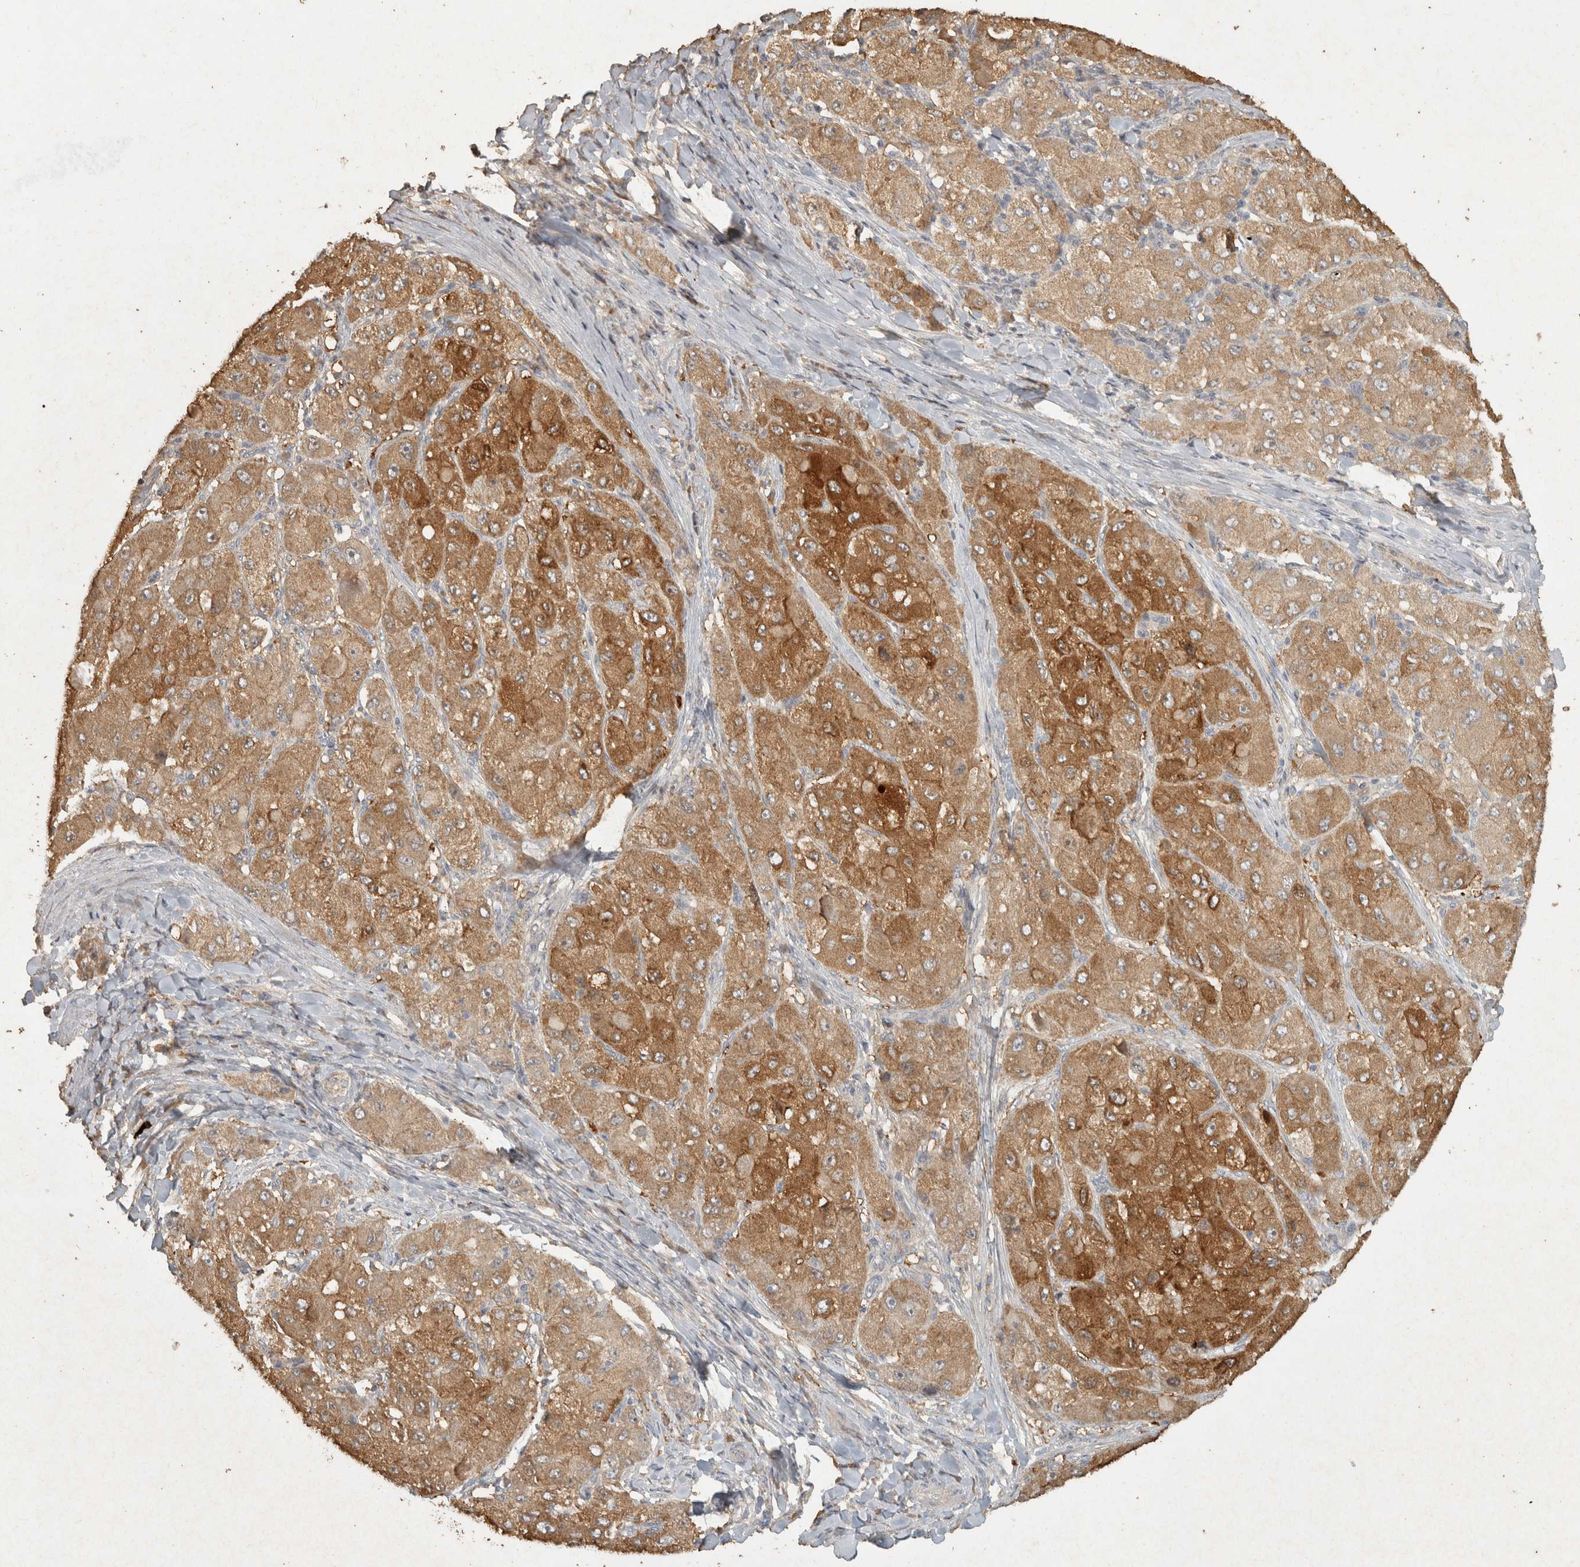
{"staining": {"intensity": "moderate", "quantity": ">75%", "location": "cytoplasmic/membranous"}, "tissue": "liver cancer", "cell_type": "Tumor cells", "image_type": "cancer", "snomed": [{"axis": "morphology", "description": "Carcinoma, Hepatocellular, NOS"}, {"axis": "topography", "description": "Liver"}], "caption": "A micrograph of human liver cancer (hepatocellular carcinoma) stained for a protein demonstrates moderate cytoplasmic/membranous brown staining in tumor cells.", "gene": "OSTN", "patient": {"sex": "male", "age": 80}}